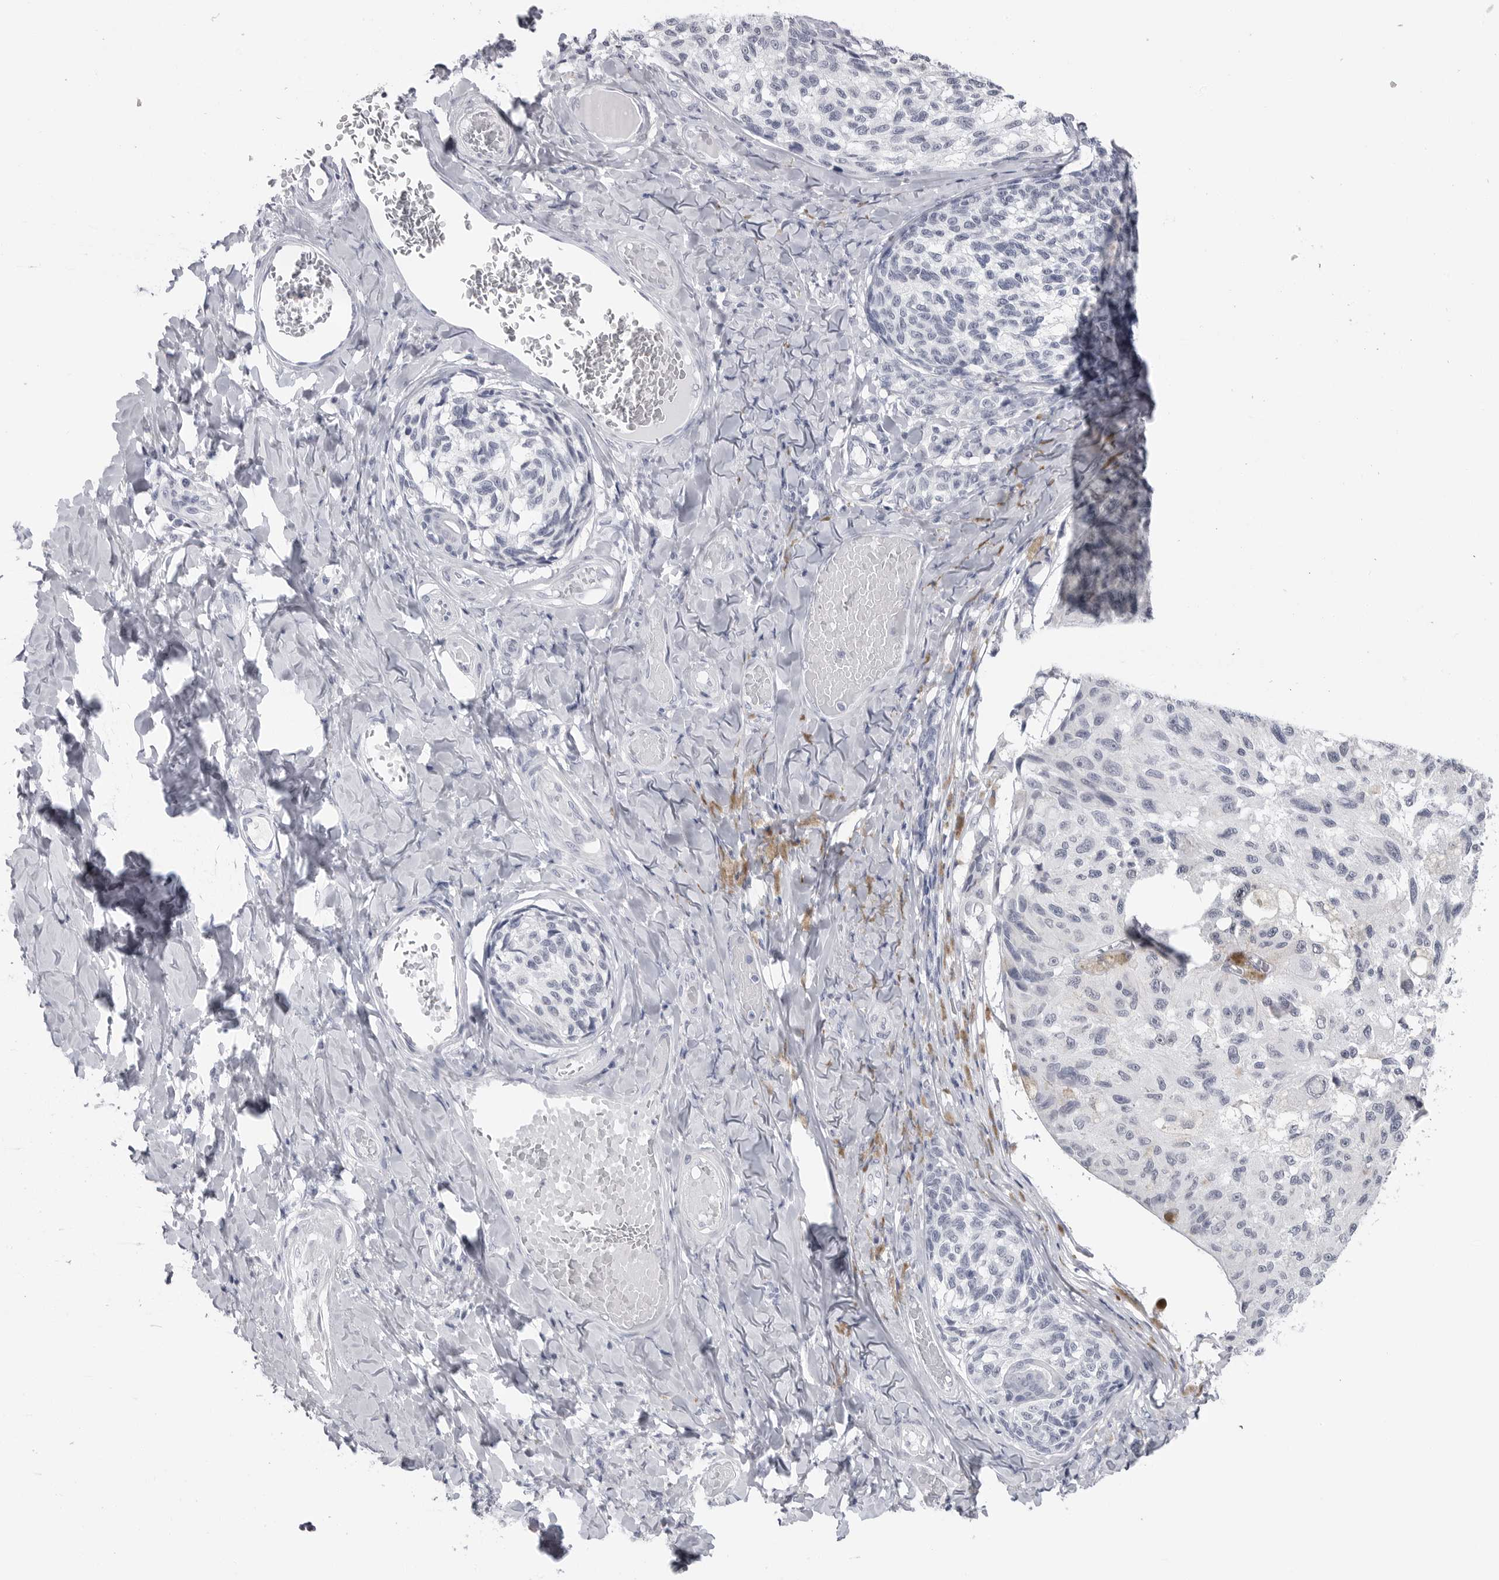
{"staining": {"intensity": "negative", "quantity": "none", "location": "none"}, "tissue": "melanoma", "cell_type": "Tumor cells", "image_type": "cancer", "snomed": [{"axis": "morphology", "description": "Malignant melanoma, NOS"}, {"axis": "topography", "description": "Skin"}], "caption": "IHC micrograph of human melanoma stained for a protein (brown), which displays no positivity in tumor cells.", "gene": "PGA3", "patient": {"sex": "female", "age": 73}}